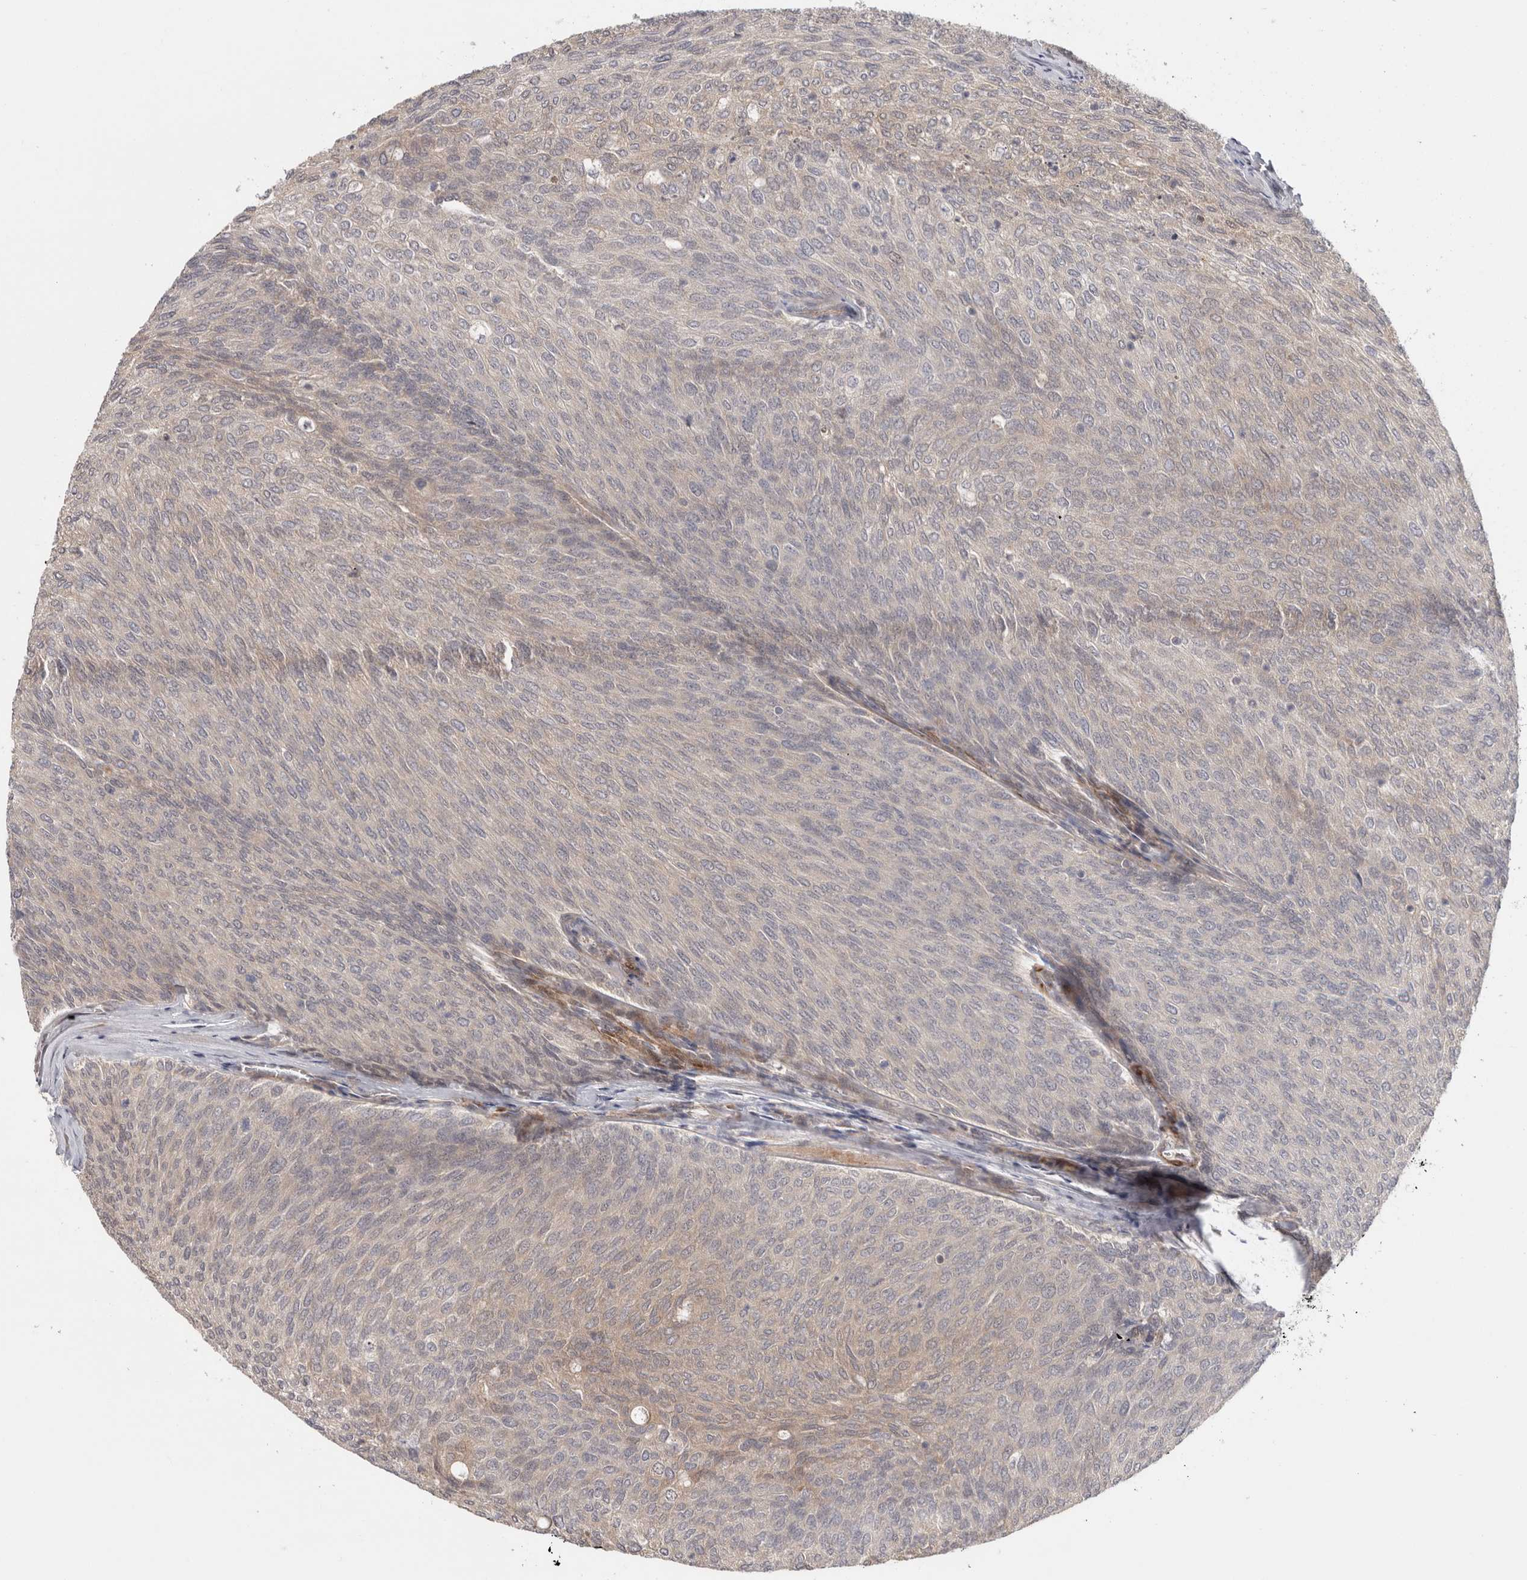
{"staining": {"intensity": "weak", "quantity": "<25%", "location": "cytoplasmic/membranous"}, "tissue": "urothelial cancer", "cell_type": "Tumor cells", "image_type": "cancer", "snomed": [{"axis": "morphology", "description": "Urothelial carcinoma, Low grade"}, {"axis": "topography", "description": "Urinary bladder"}], "caption": "Photomicrograph shows no significant protein expression in tumor cells of urothelial cancer. (DAB immunohistochemistry (IHC), high magnification).", "gene": "ZNF318", "patient": {"sex": "female", "age": 79}}